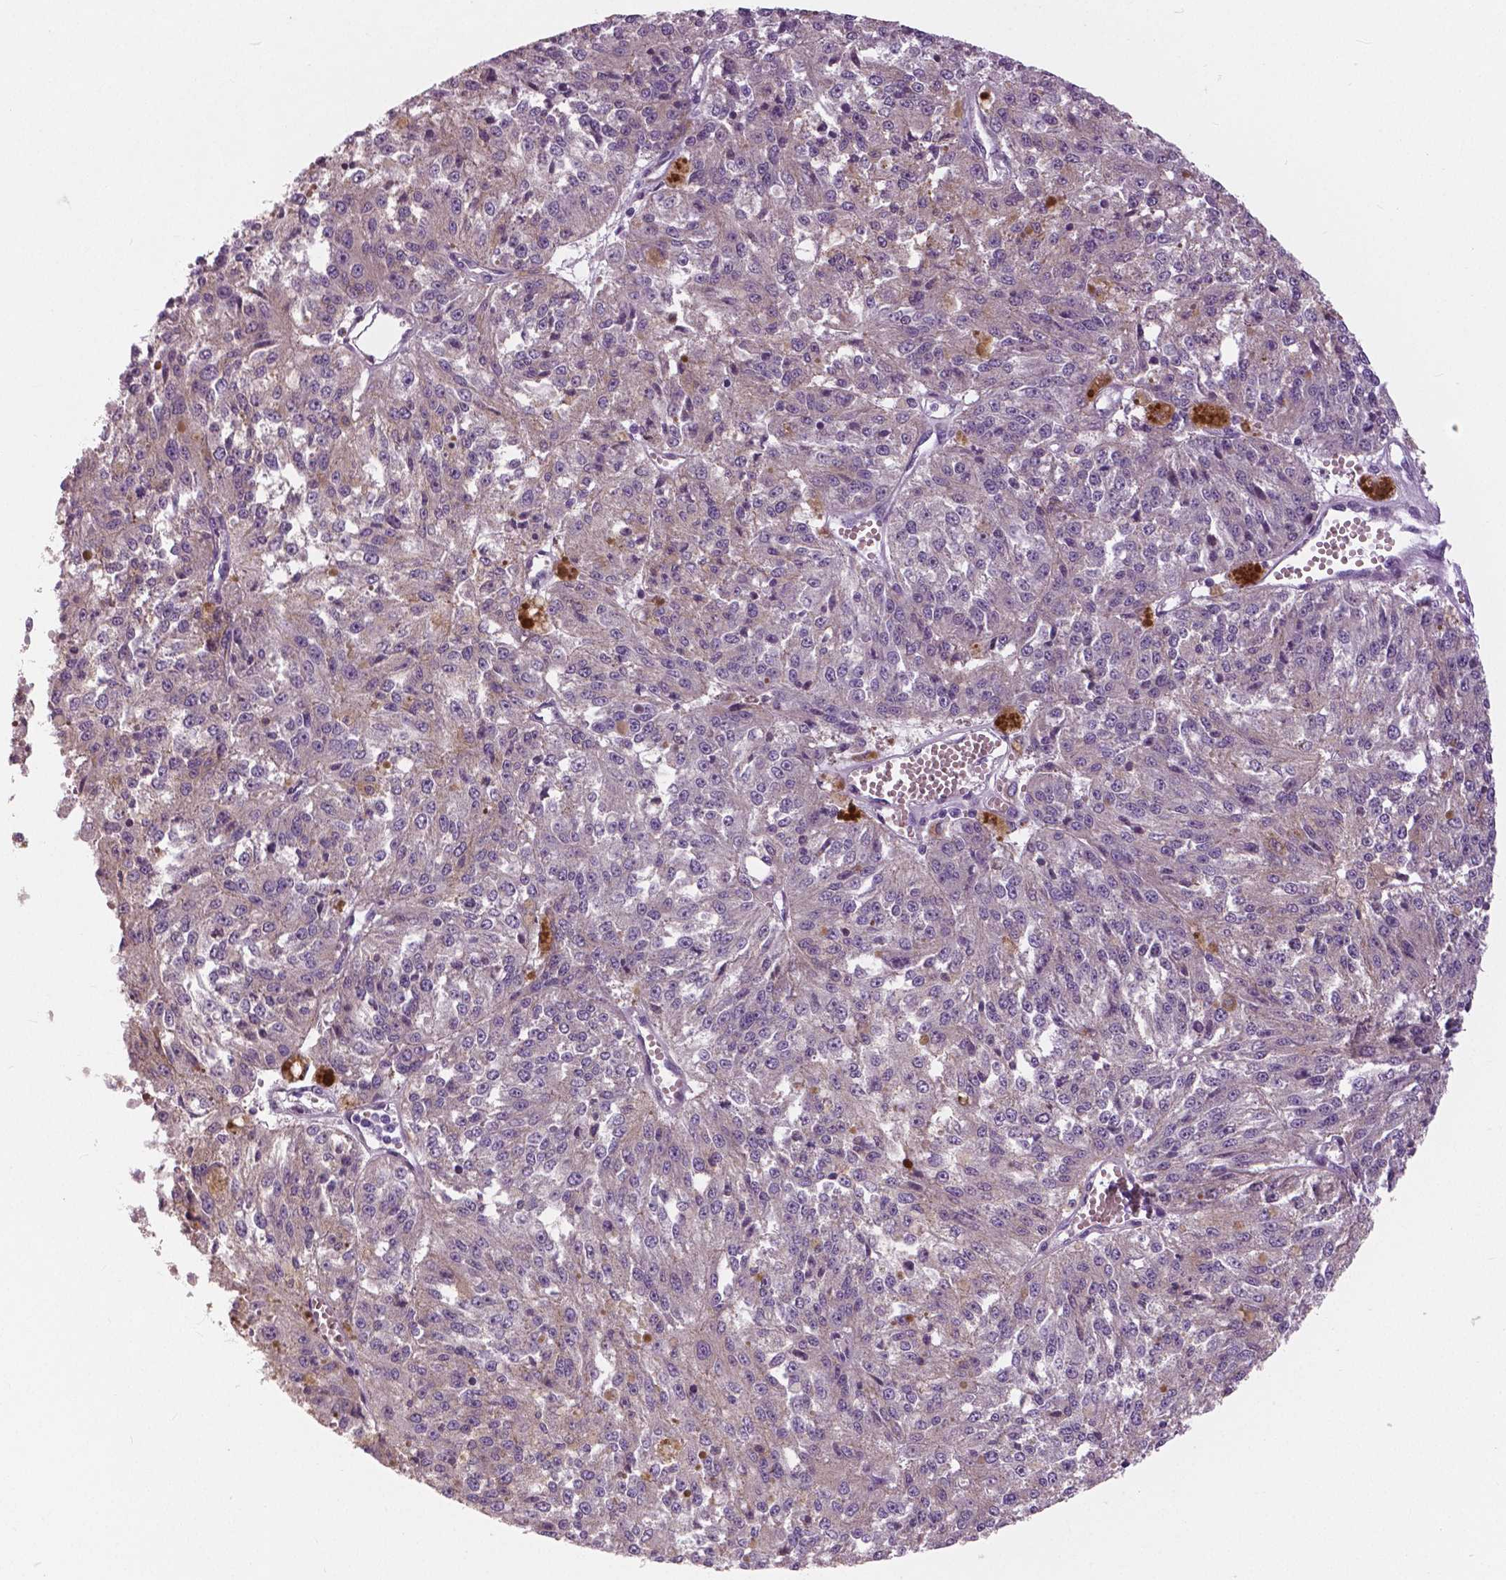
{"staining": {"intensity": "negative", "quantity": "none", "location": "none"}, "tissue": "melanoma", "cell_type": "Tumor cells", "image_type": "cancer", "snomed": [{"axis": "morphology", "description": "Malignant melanoma, Metastatic site"}, {"axis": "topography", "description": "Lymph node"}], "caption": "Image shows no protein expression in tumor cells of malignant melanoma (metastatic site) tissue.", "gene": "SERPINI1", "patient": {"sex": "female", "age": 64}}